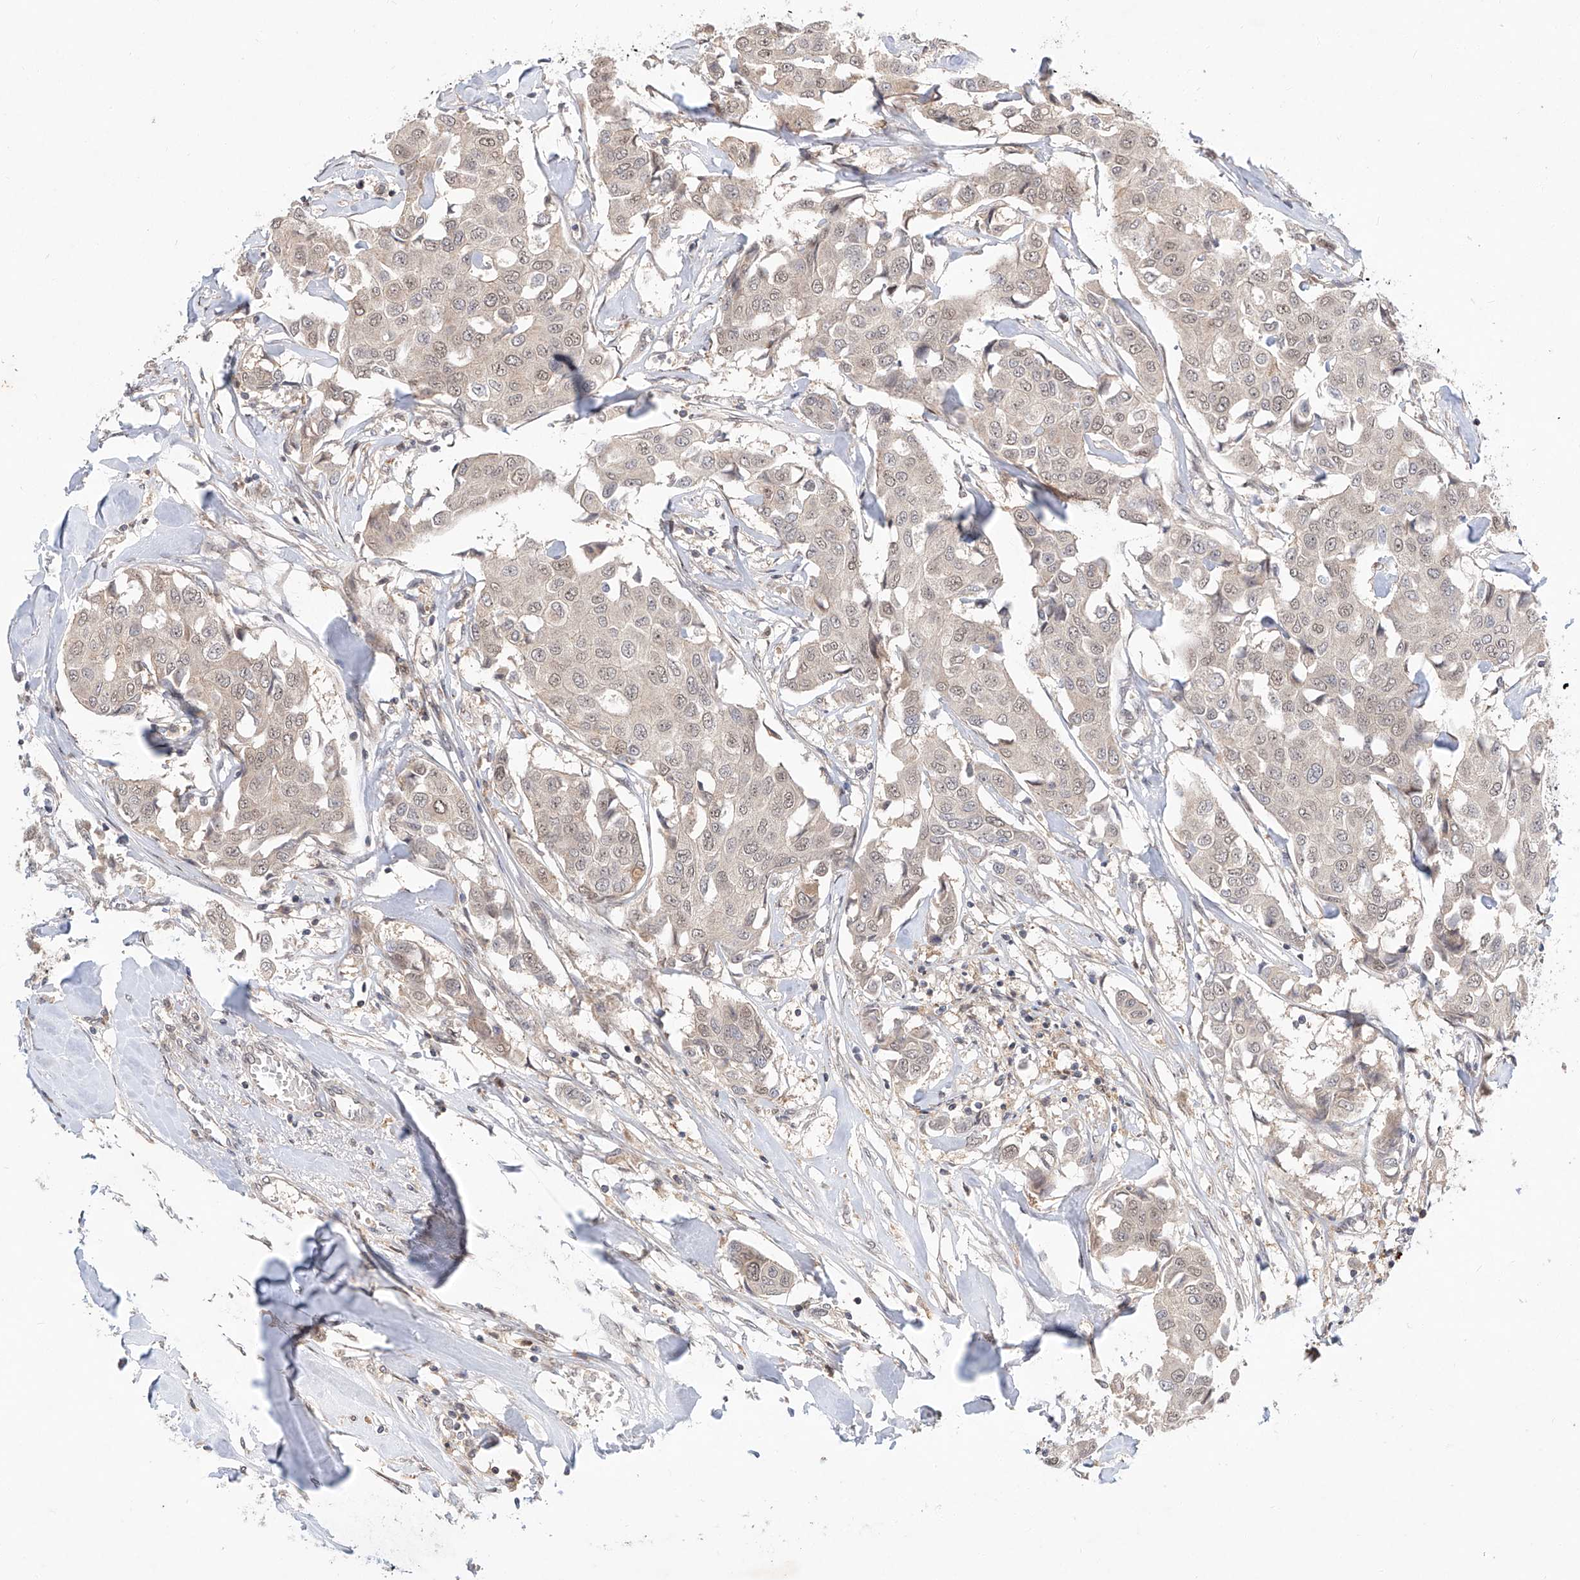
{"staining": {"intensity": "weak", "quantity": ">75%", "location": "nuclear"}, "tissue": "breast cancer", "cell_type": "Tumor cells", "image_type": "cancer", "snomed": [{"axis": "morphology", "description": "Duct carcinoma"}, {"axis": "topography", "description": "Breast"}], "caption": "A photomicrograph of invasive ductal carcinoma (breast) stained for a protein displays weak nuclear brown staining in tumor cells.", "gene": "DIRAS3", "patient": {"sex": "female", "age": 80}}